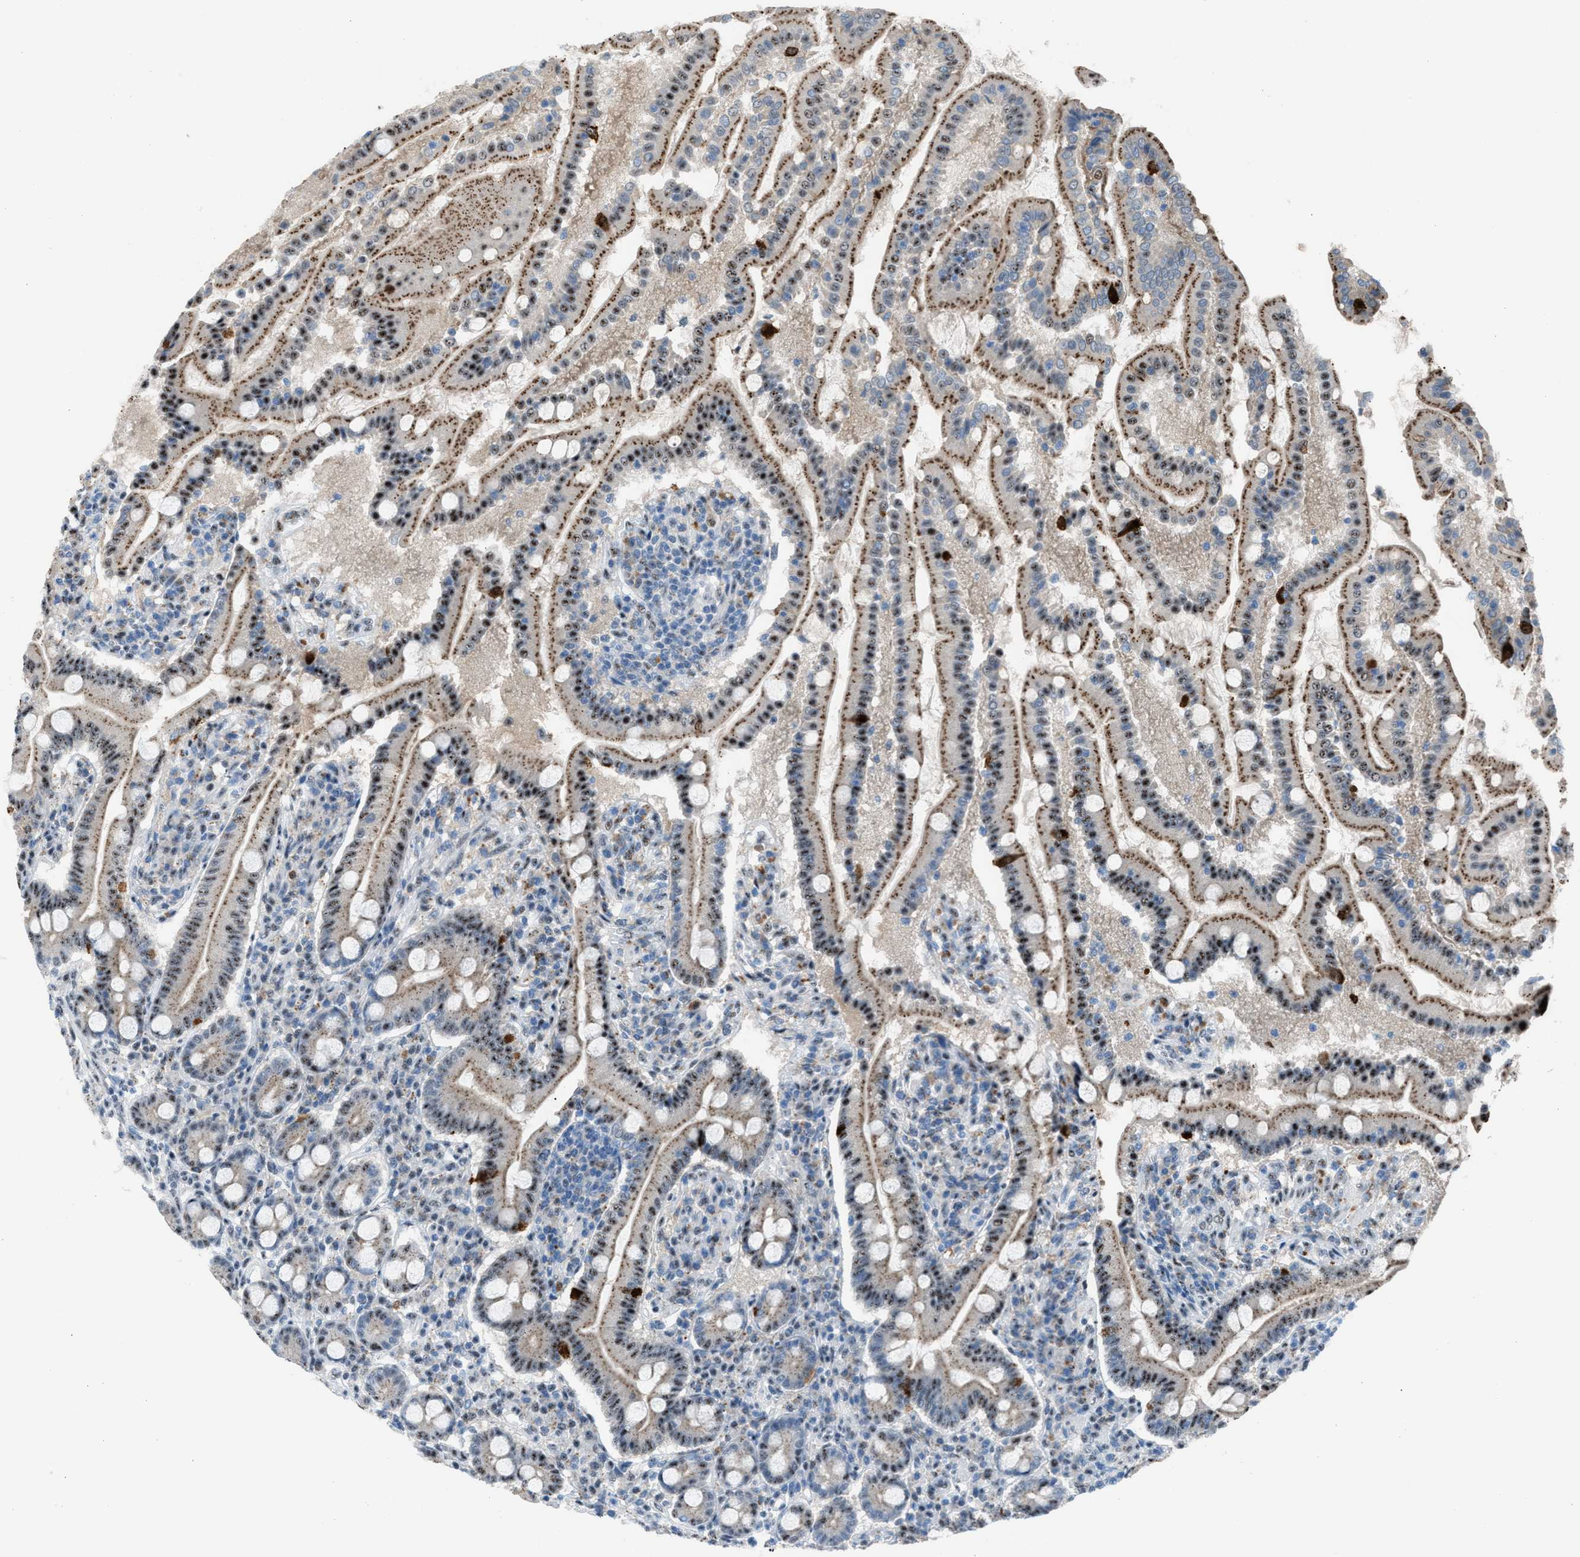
{"staining": {"intensity": "moderate", "quantity": ">75%", "location": "cytoplasmic/membranous,nuclear"}, "tissue": "duodenum", "cell_type": "Glandular cells", "image_type": "normal", "snomed": [{"axis": "morphology", "description": "Normal tissue, NOS"}, {"axis": "topography", "description": "Duodenum"}], "caption": "Immunohistochemistry micrograph of benign human duodenum stained for a protein (brown), which shows medium levels of moderate cytoplasmic/membranous,nuclear staining in approximately >75% of glandular cells.", "gene": "CENPP", "patient": {"sex": "male", "age": 50}}